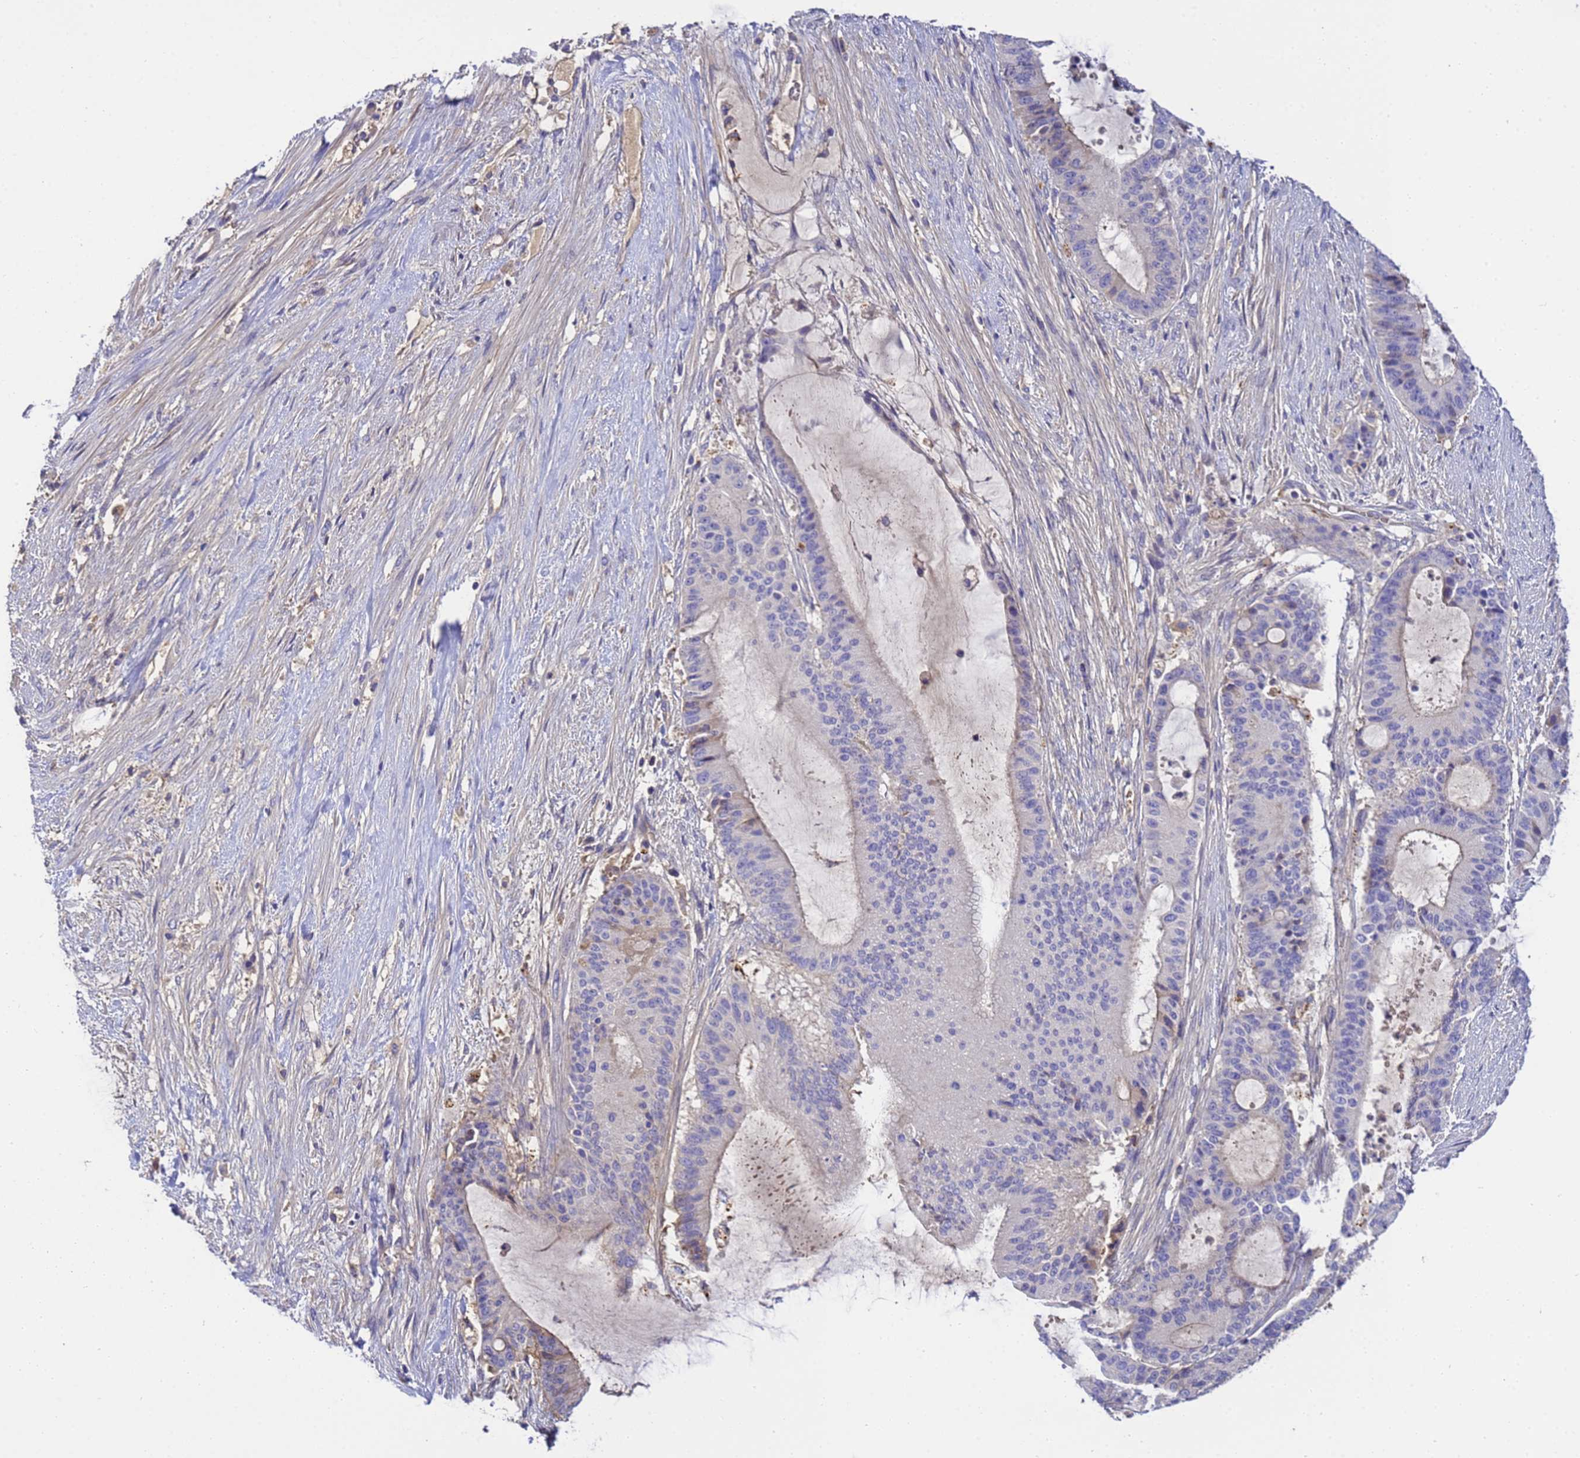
{"staining": {"intensity": "negative", "quantity": "none", "location": "none"}, "tissue": "liver cancer", "cell_type": "Tumor cells", "image_type": "cancer", "snomed": [{"axis": "morphology", "description": "Normal tissue, NOS"}, {"axis": "morphology", "description": "Cholangiocarcinoma"}, {"axis": "topography", "description": "Liver"}, {"axis": "topography", "description": "Peripheral nerve tissue"}], "caption": "A high-resolution micrograph shows immunohistochemistry staining of cholangiocarcinoma (liver), which reveals no significant positivity in tumor cells.", "gene": "TBCD", "patient": {"sex": "female", "age": 73}}